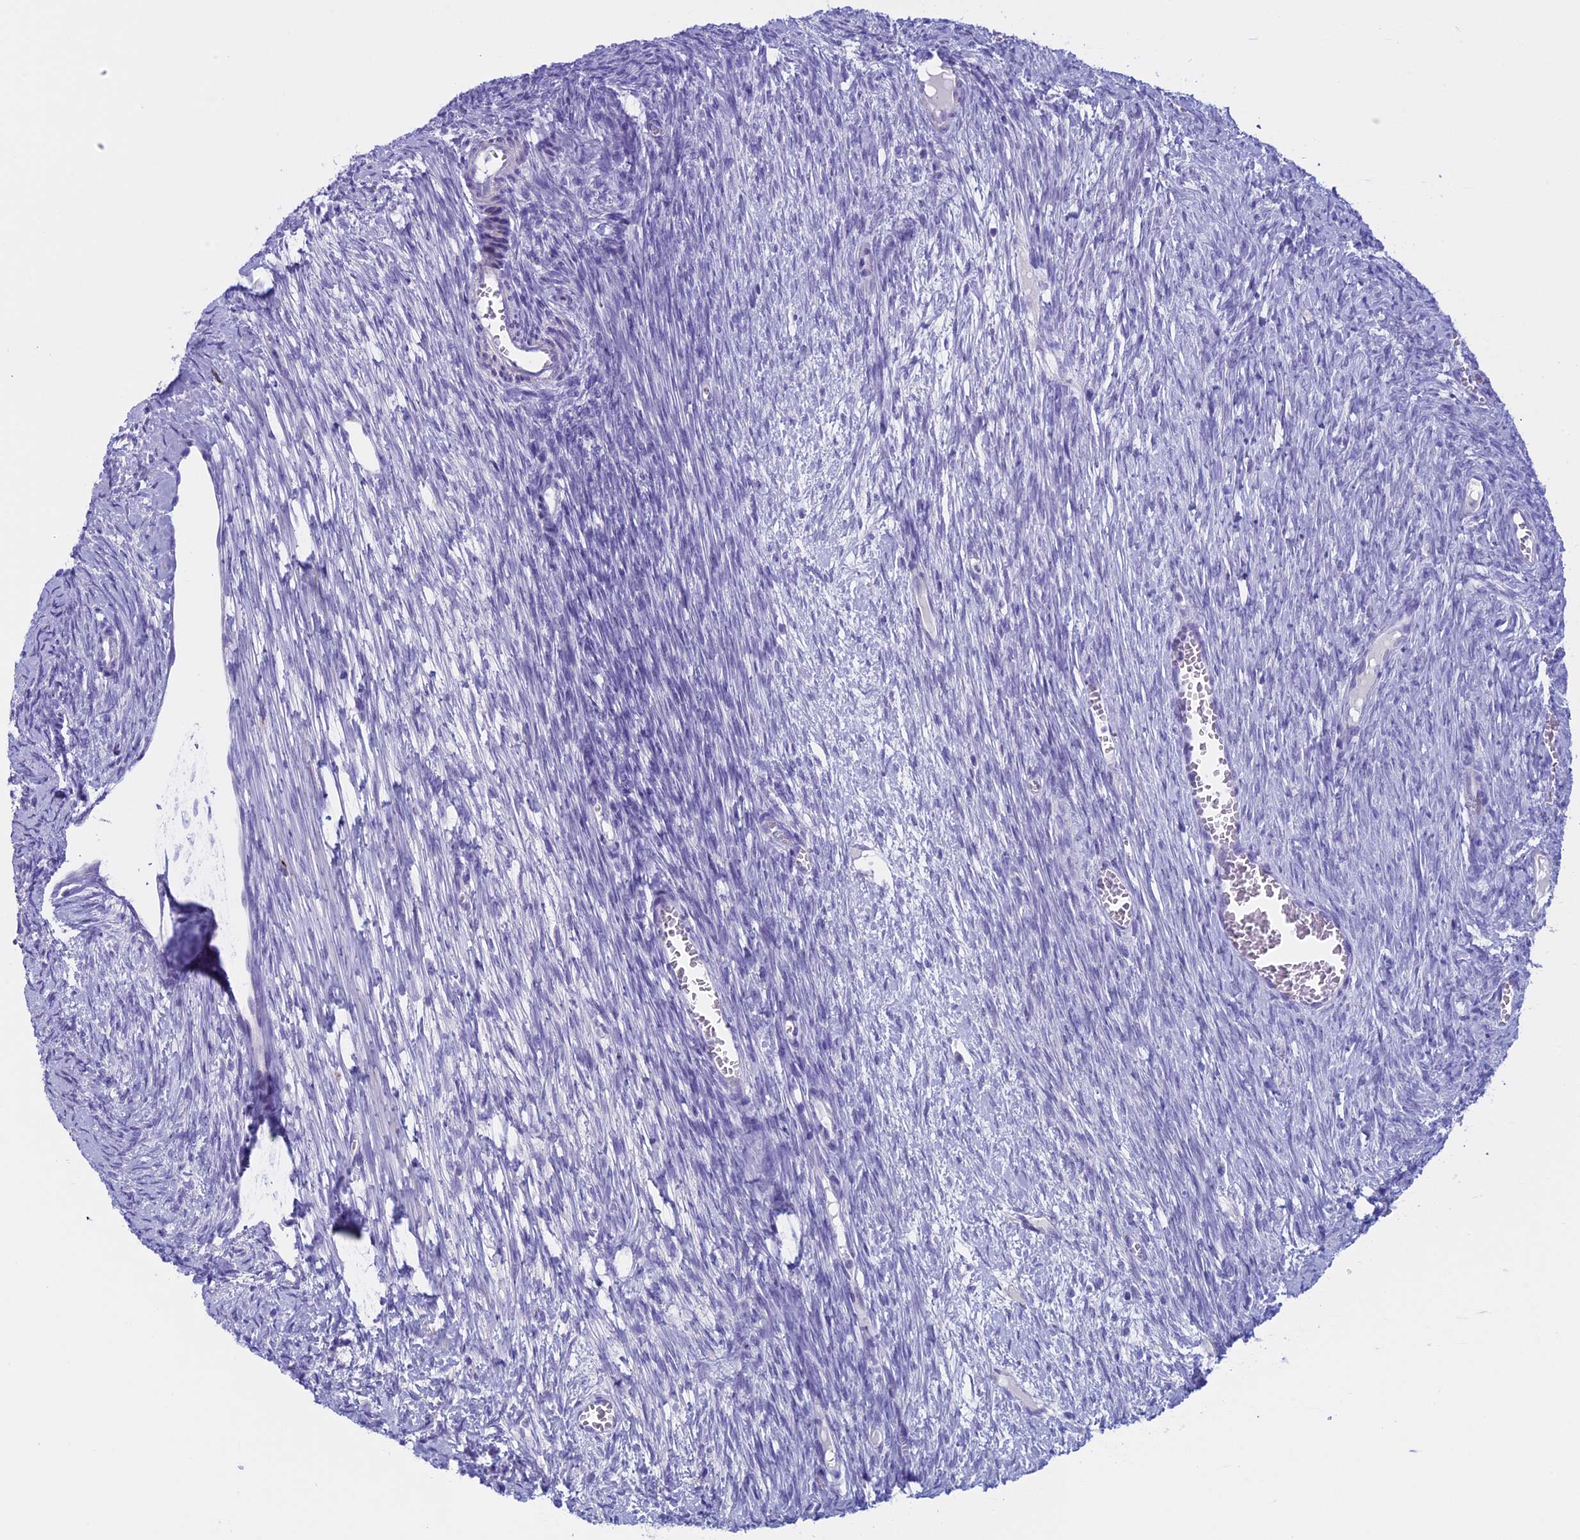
{"staining": {"intensity": "weak", "quantity": "<25%", "location": "cytoplasmic/membranous"}, "tissue": "ovary", "cell_type": "Follicle cells", "image_type": "normal", "snomed": [{"axis": "morphology", "description": "Normal tissue, NOS"}, {"axis": "topography", "description": "Ovary"}], "caption": "IHC of unremarkable human ovary reveals no positivity in follicle cells.", "gene": "ZNF563", "patient": {"sex": "female", "age": 44}}